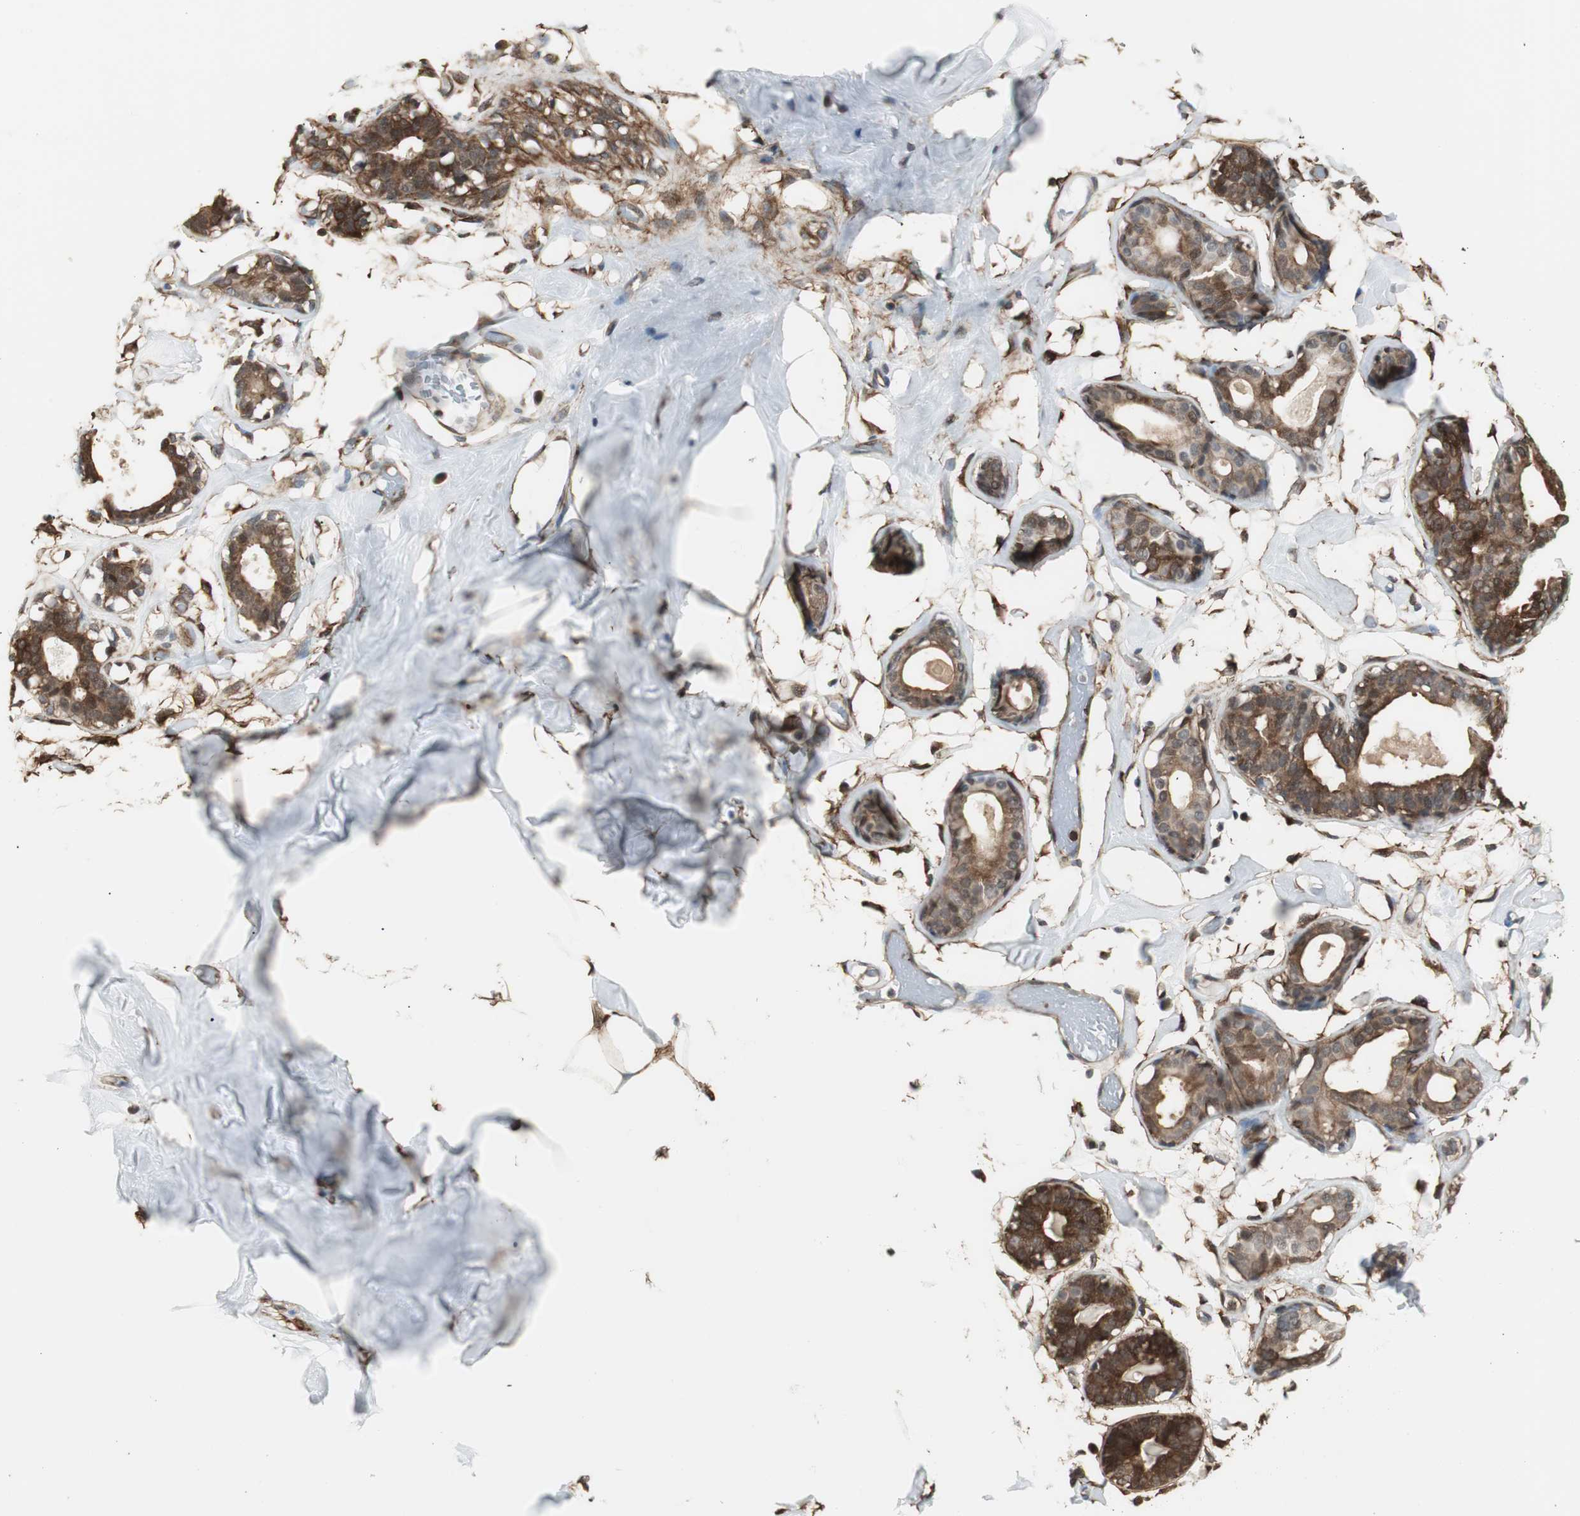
{"staining": {"intensity": "moderate", "quantity": ">75%", "location": "cytoplasmic/membranous,nuclear"}, "tissue": "breast", "cell_type": "Adipocytes", "image_type": "normal", "snomed": [{"axis": "morphology", "description": "Normal tissue, NOS"}, {"axis": "topography", "description": "Breast"}, {"axis": "topography", "description": "Soft tissue"}], "caption": "Breast stained with DAB (3,3'-diaminobenzidine) IHC shows medium levels of moderate cytoplasmic/membranous,nuclear expression in about >75% of adipocytes. (Brightfield microscopy of DAB IHC at high magnification).", "gene": "PTPN11", "patient": {"sex": "female", "age": 25}}